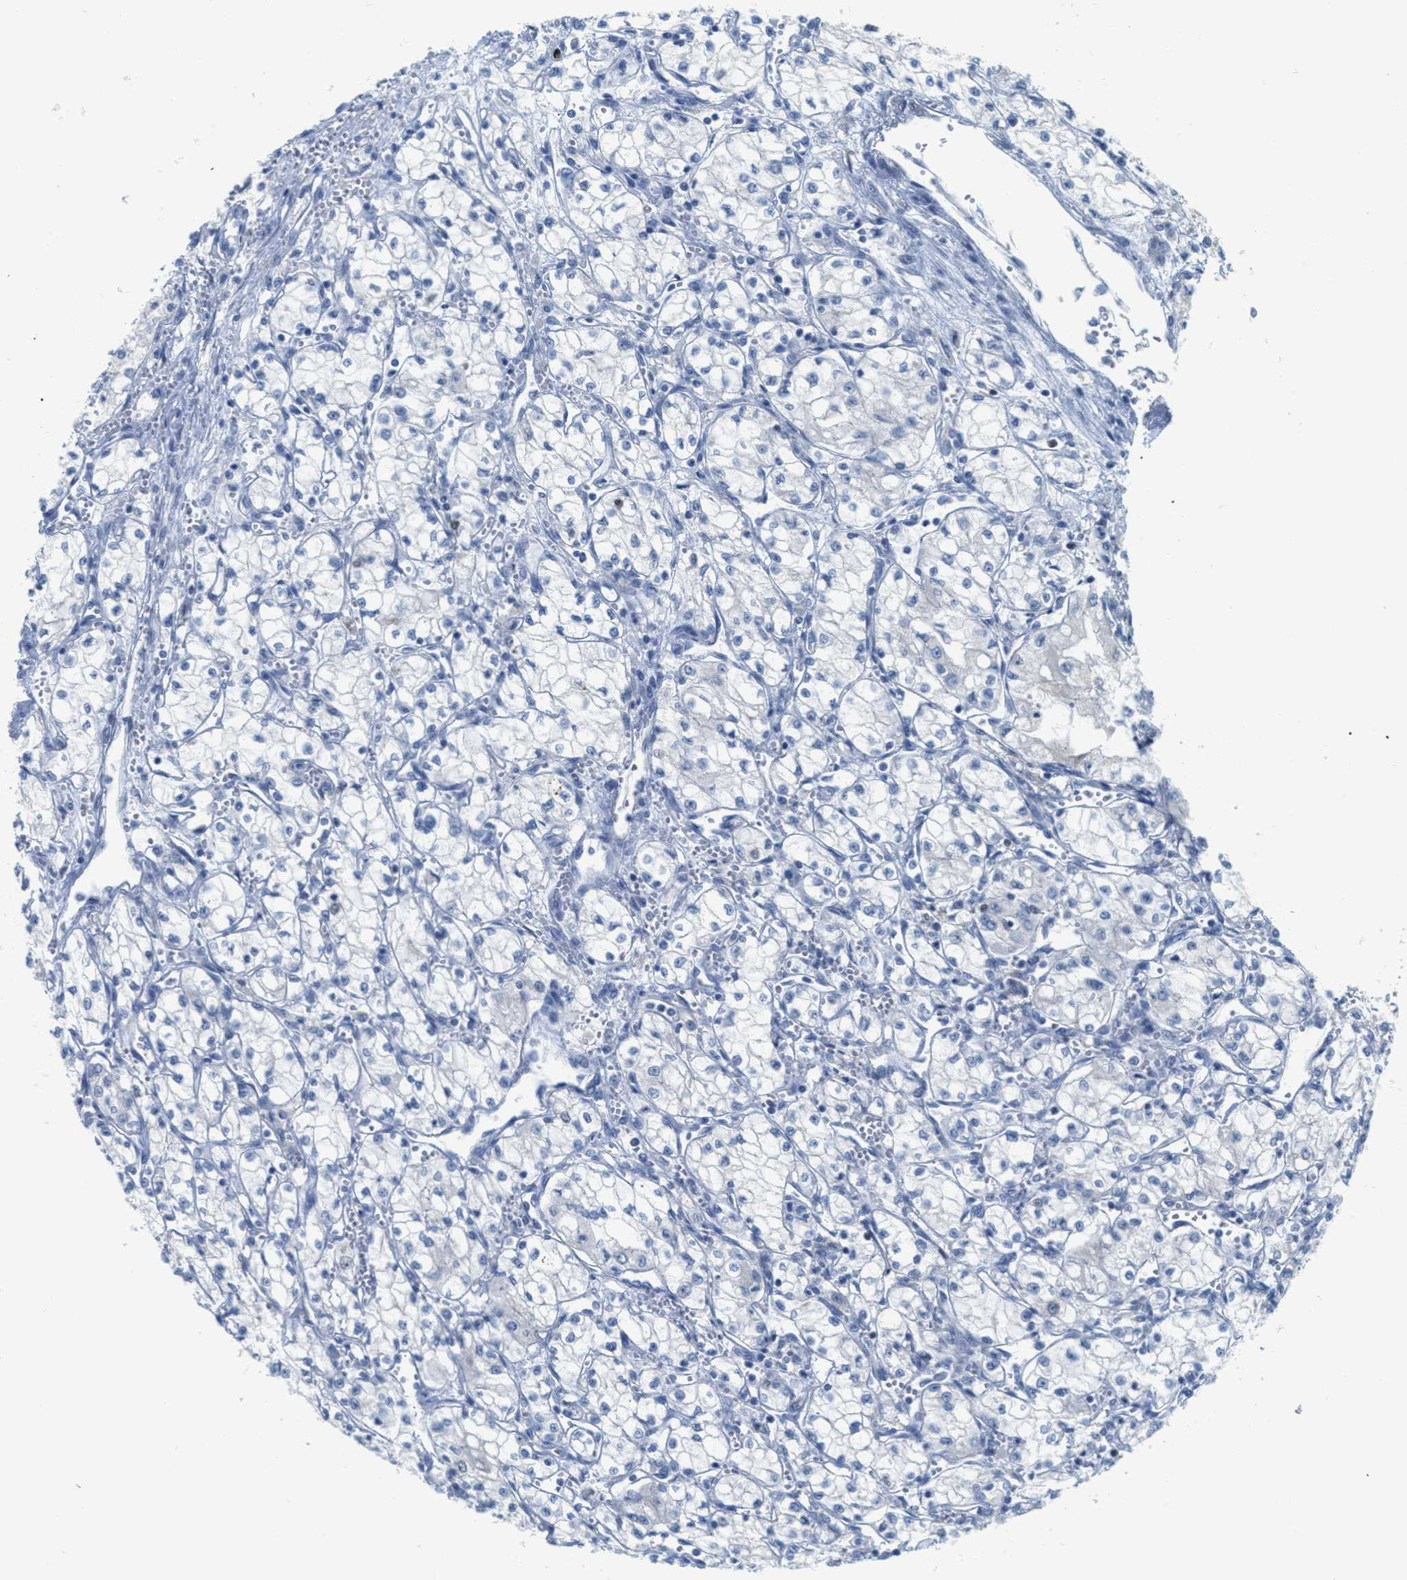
{"staining": {"intensity": "negative", "quantity": "none", "location": "none"}, "tissue": "renal cancer", "cell_type": "Tumor cells", "image_type": "cancer", "snomed": [{"axis": "morphology", "description": "Normal tissue, NOS"}, {"axis": "morphology", "description": "Adenocarcinoma, NOS"}, {"axis": "topography", "description": "Kidney"}], "caption": "This micrograph is of renal adenocarcinoma stained with IHC to label a protein in brown with the nuclei are counter-stained blue. There is no expression in tumor cells.", "gene": "ORC6", "patient": {"sex": "male", "age": 59}}